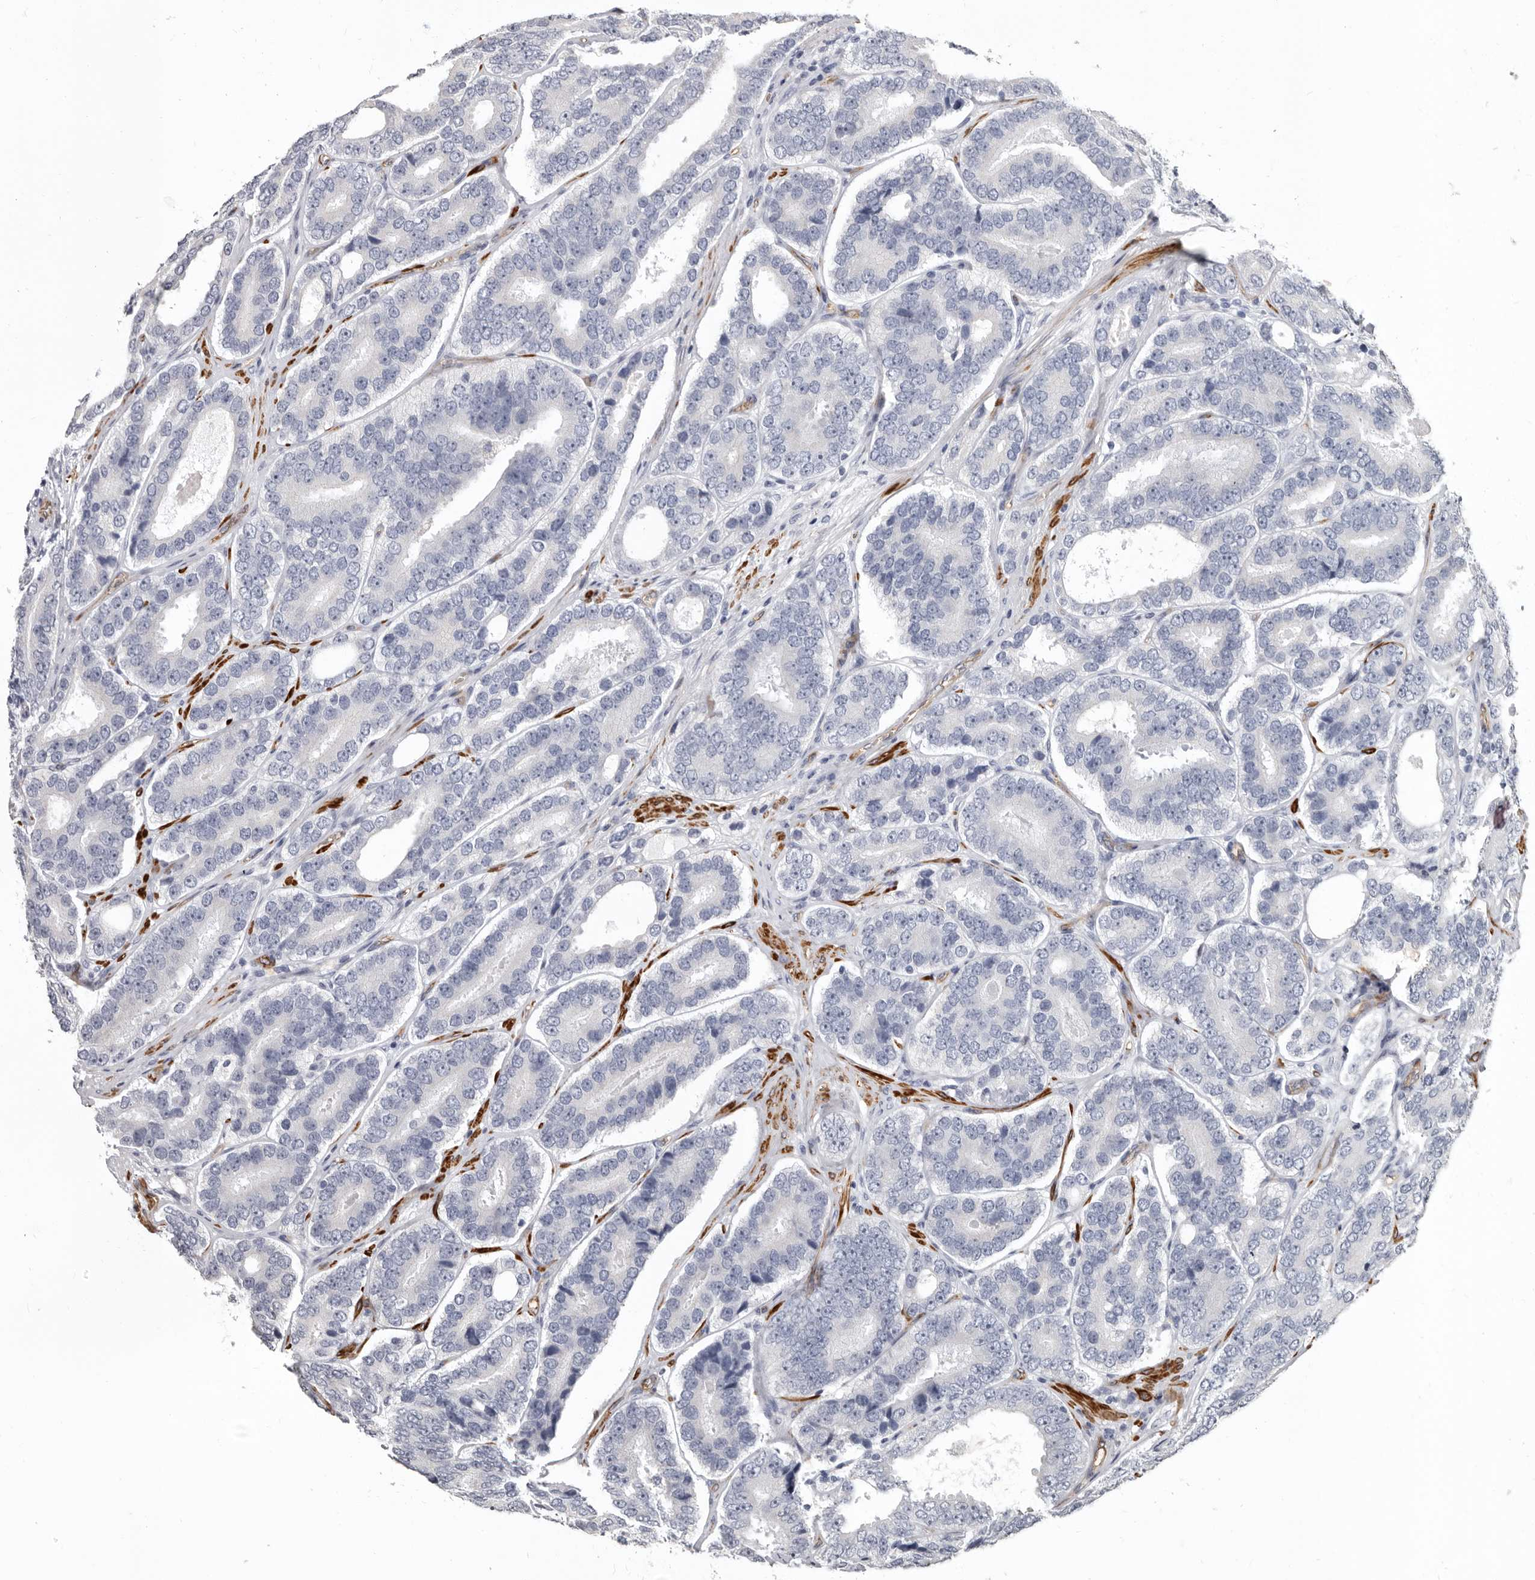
{"staining": {"intensity": "negative", "quantity": "none", "location": "none"}, "tissue": "prostate cancer", "cell_type": "Tumor cells", "image_type": "cancer", "snomed": [{"axis": "morphology", "description": "Adenocarcinoma, High grade"}, {"axis": "topography", "description": "Prostate"}], "caption": "This is an IHC micrograph of human high-grade adenocarcinoma (prostate). There is no positivity in tumor cells.", "gene": "ADGRL4", "patient": {"sex": "male", "age": 56}}